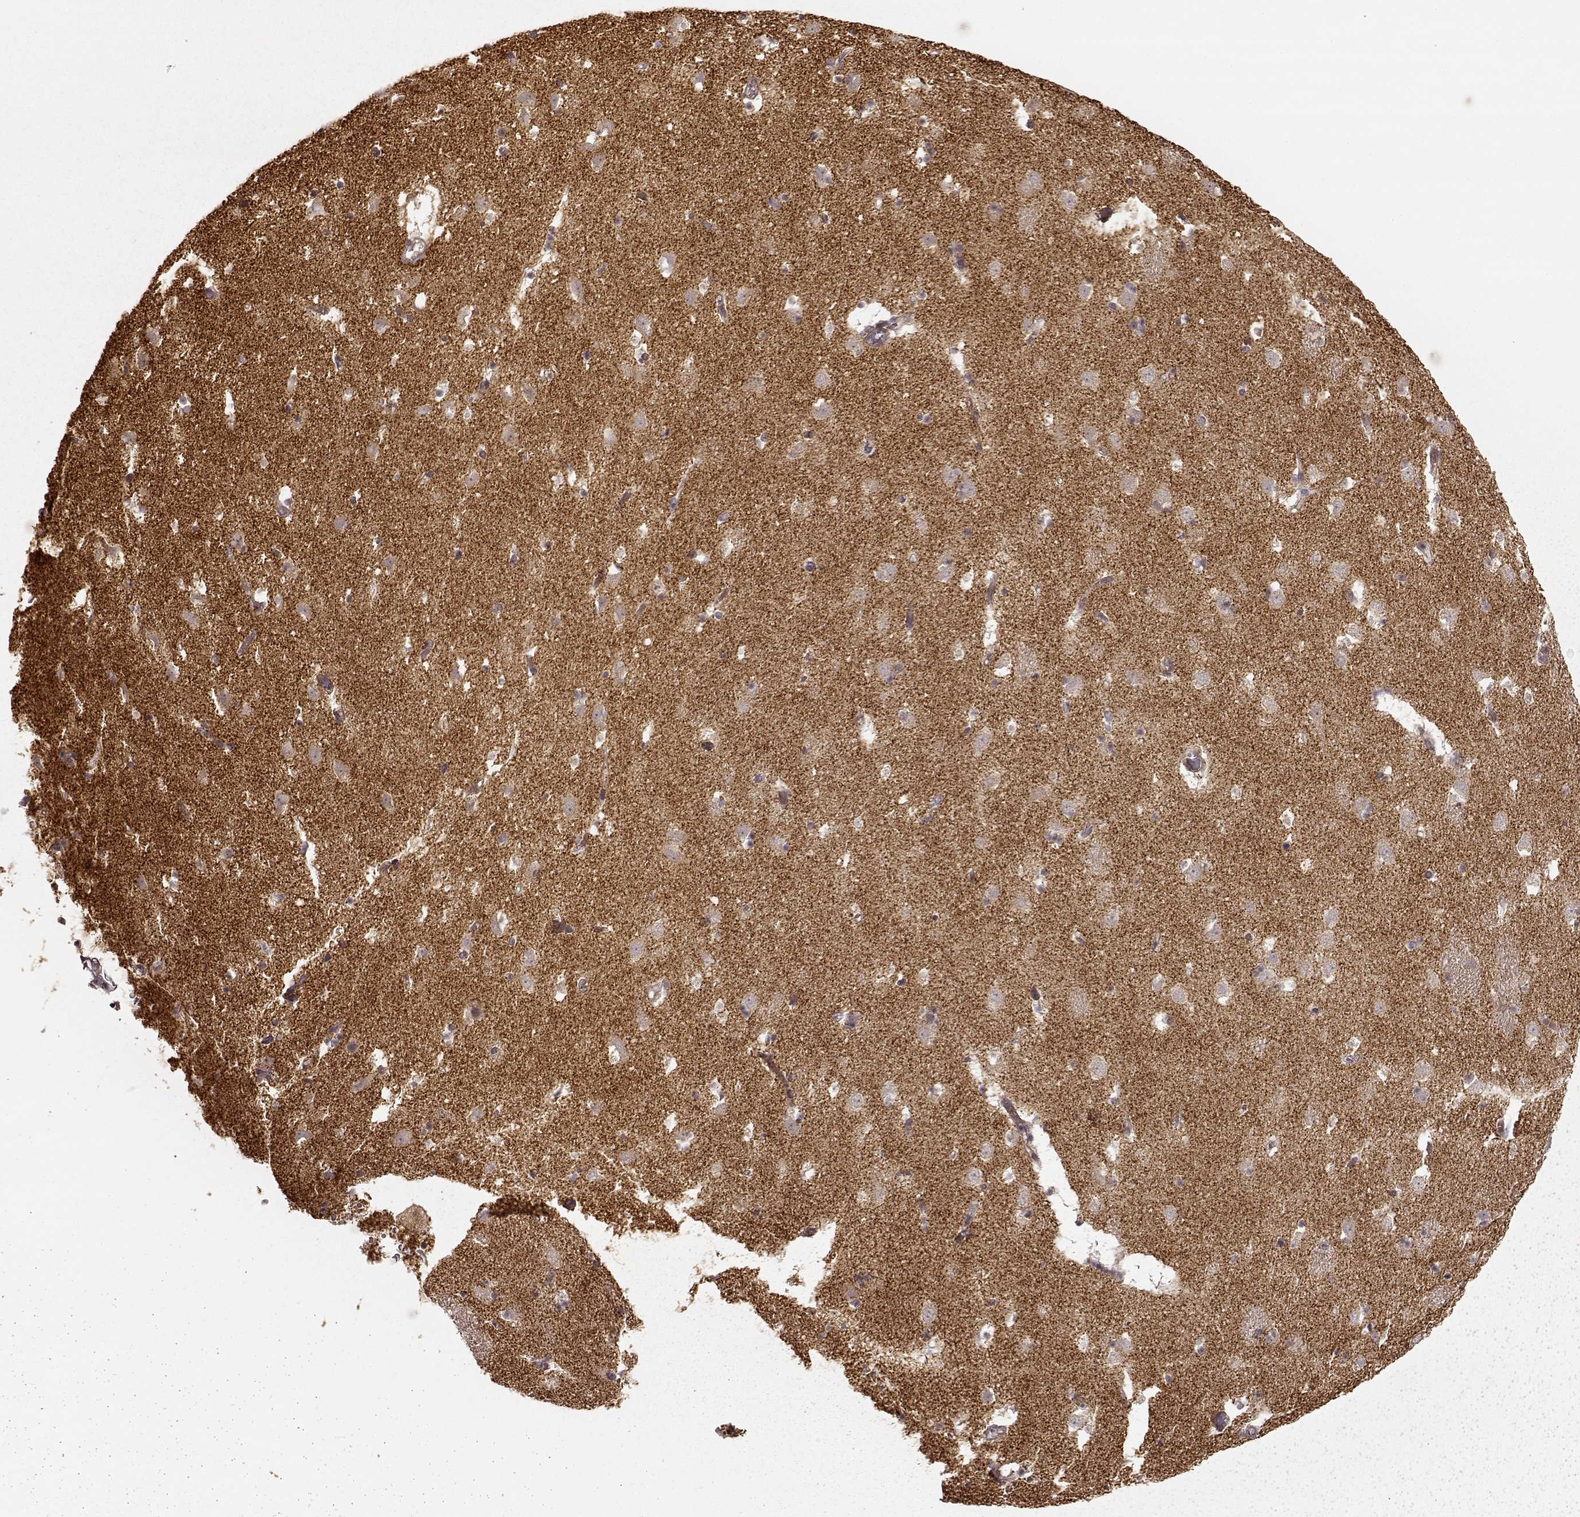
{"staining": {"intensity": "negative", "quantity": "none", "location": "none"}, "tissue": "caudate", "cell_type": "Glial cells", "image_type": "normal", "snomed": [{"axis": "morphology", "description": "Normal tissue, NOS"}, {"axis": "topography", "description": "Lateral ventricle wall"}], "caption": "Immunohistochemistry of benign human caudate exhibits no staining in glial cells. The staining was performed using DAB (3,3'-diaminobenzidine) to visualize the protein expression in brown, while the nuclei were stained in blue with hematoxylin (Magnification: 20x).", "gene": "SLC12A9", "patient": {"sex": "female", "age": 42}}